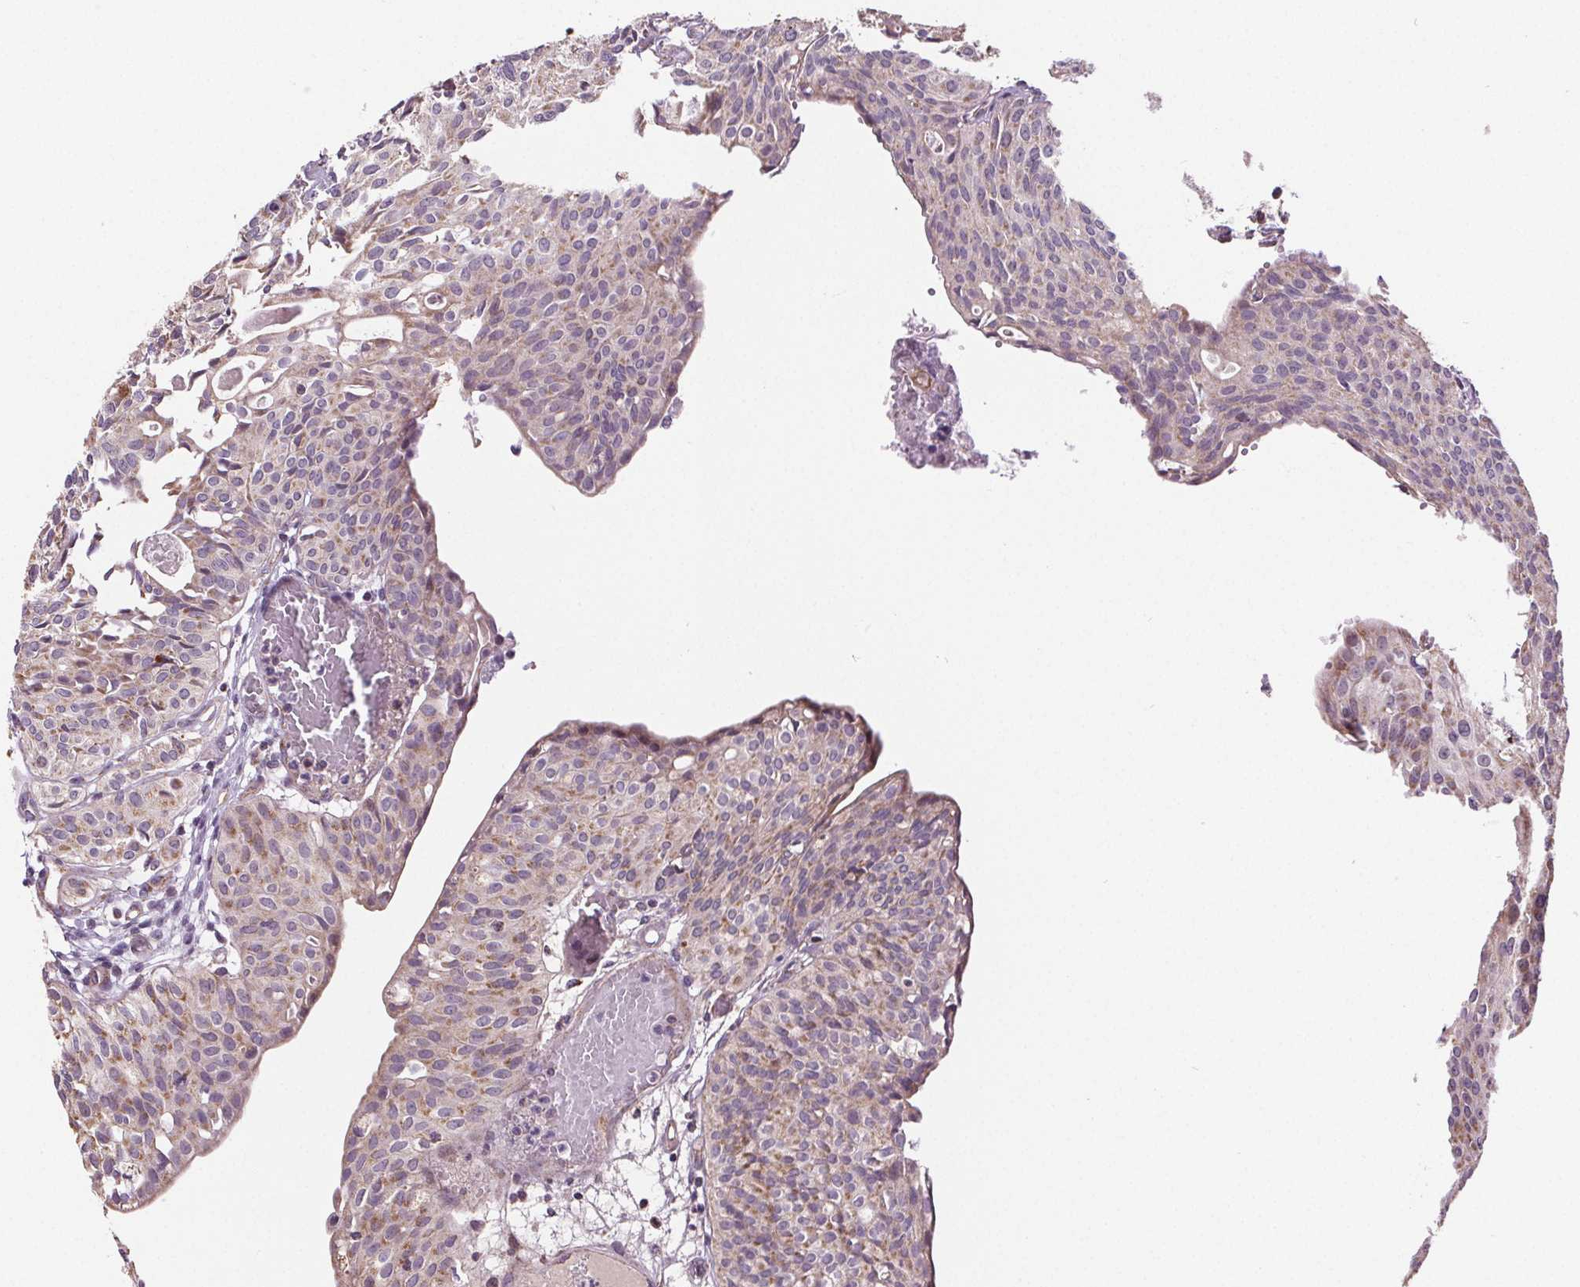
{"staining": {"intensity": "negative", "quantity": "none", "location": "none"}, "tissue": "urothelial cancer", "cell_type": "Tumor cells", "image_type": "cancer", "snomed": [{"axis": "morphology", "description": "Urothelial carcinoma, High grade"}, {"axis": "topography", "description": "Urinary bladder"}], "caption": "Image shows no protein expression in tumor cells of urothelial cancer tissue.", "gene": "SUCLA2", "patient": {"sex": "male", "age": 57}}